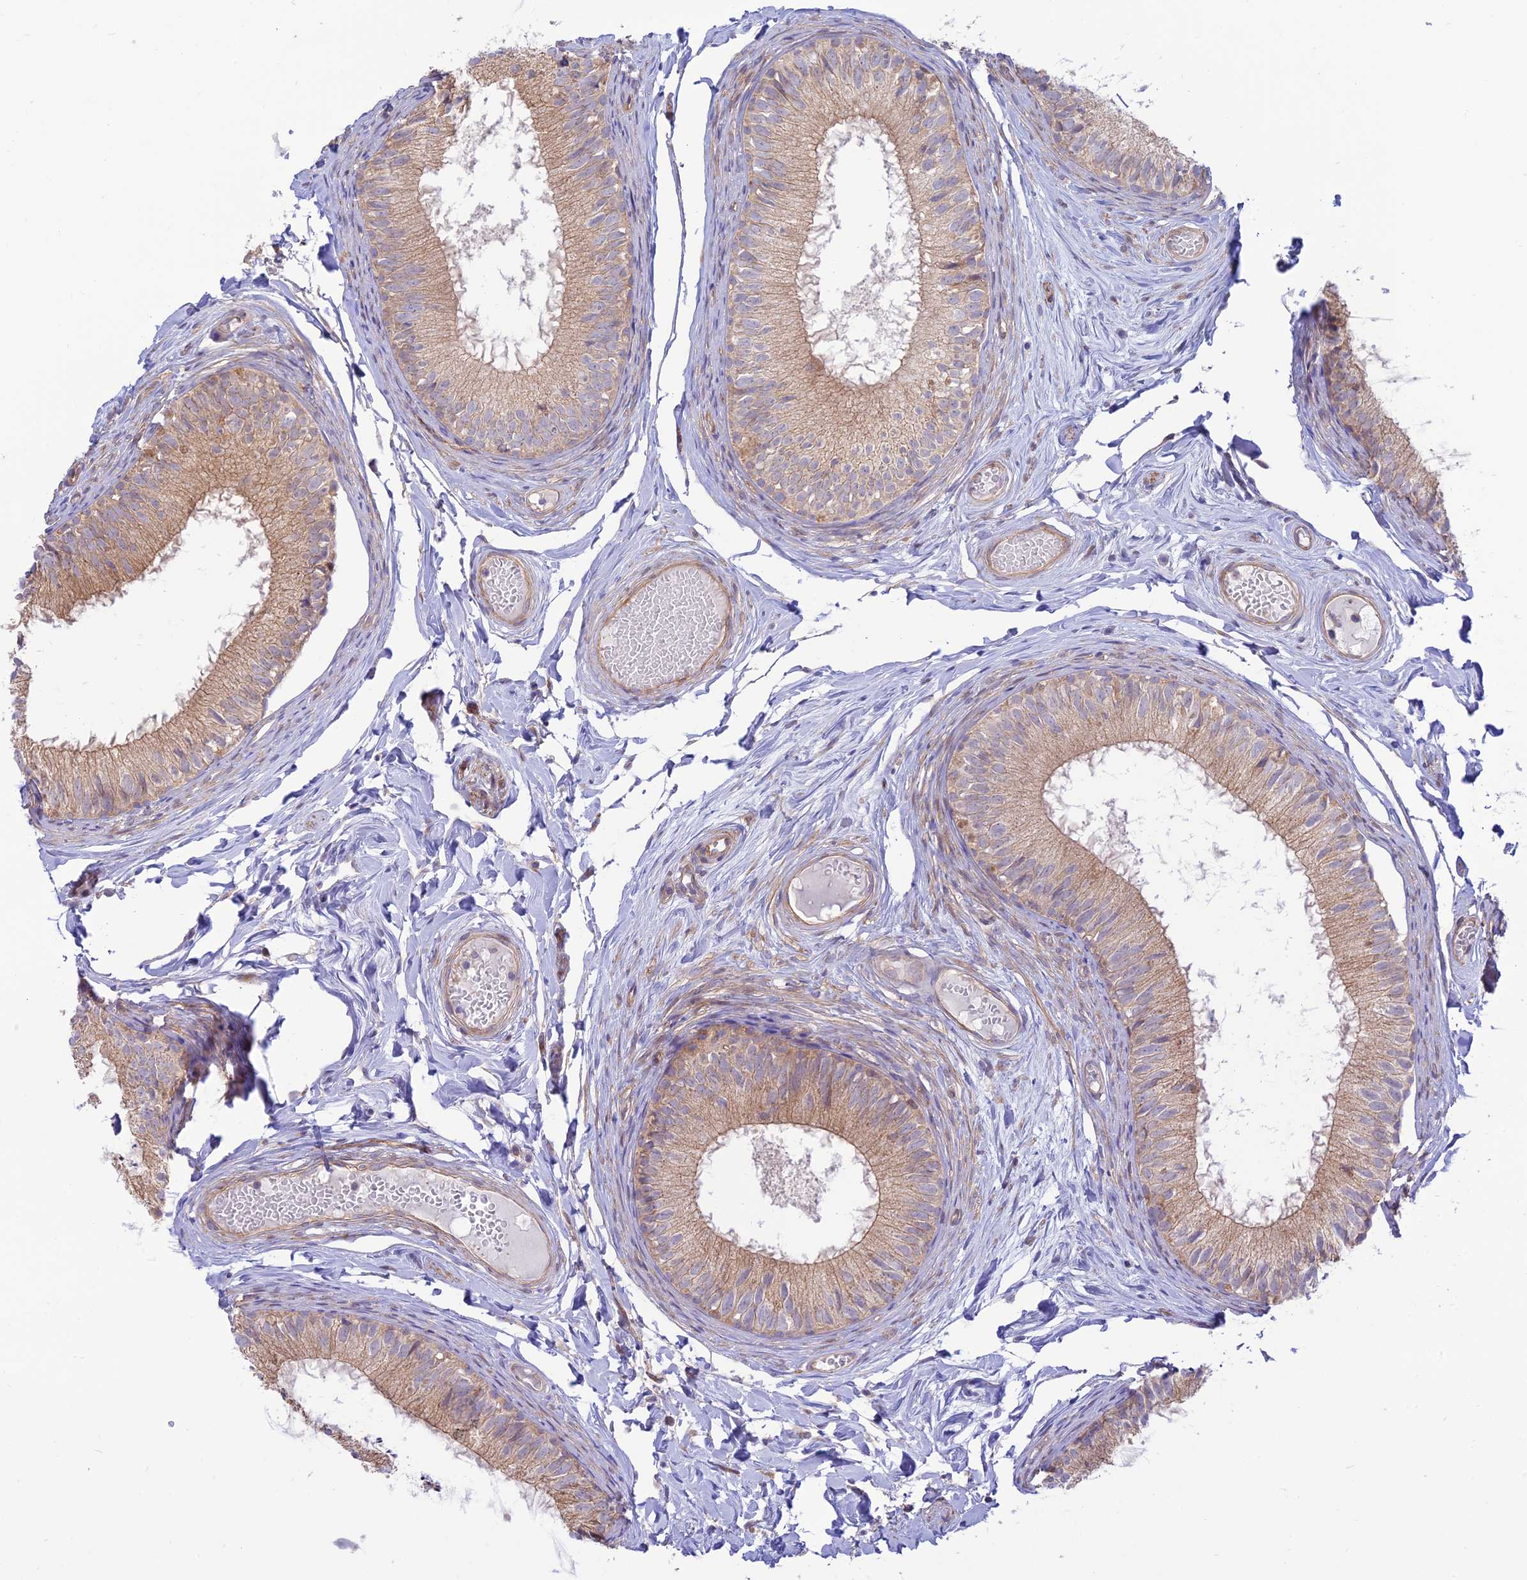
{"staining": {"intensity": "weak", "quantity": "25%-75%", "location": "cytoplasmic/membranous"}, "tissue": "epididymis", "cell_type": "Glandular cells", "image_type": "normal", "snomed": [{"axis": "morphology", "description": "Normal tissue, NOS"}, {"axis": "topography", "description": "Epididymis"}], "caption": "Epididymis stained with a brown dye demonstrates weak cytoplasmic/membranous positive staining in about 25%-75% of glandular cells.", "gene": "KCNAB1", "patient": {"sex": "male", "age": 46}}